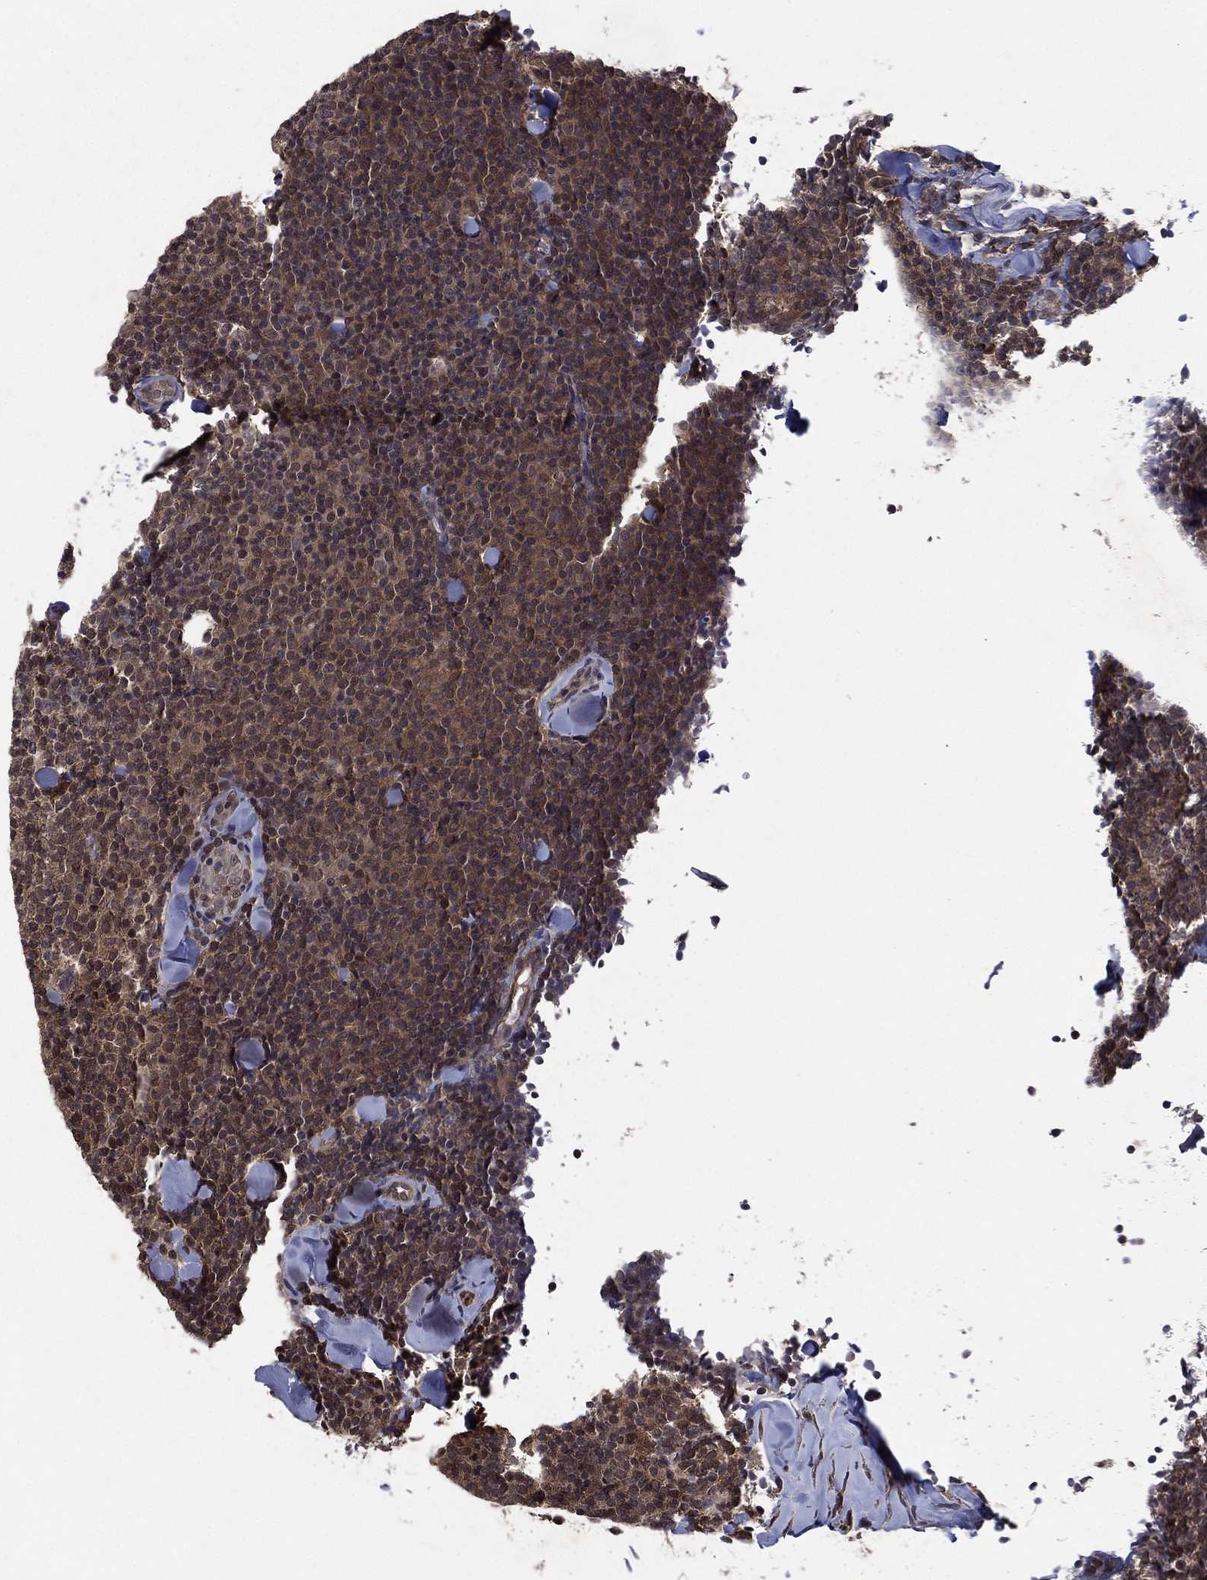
{"staining": {"intensity": "negative", "quantity": "none", "location": "none"}, "tissue": "lymphoma", "cell_type": "Tumor cells", "image_type": "cancer", "snomed": [{"axis": "morphology", "description": "Malignant lymphoma, non-Hodgkin's type, Low grade"}, {"axis": "topography", "description": "Lymph node"}], "caption": "Immunohistochemistry (IHC) of human lymphoma reveals no positivity in tumor cells.", "gene": "ATG4B", "patient": {"sex": "female", "age": 56}}